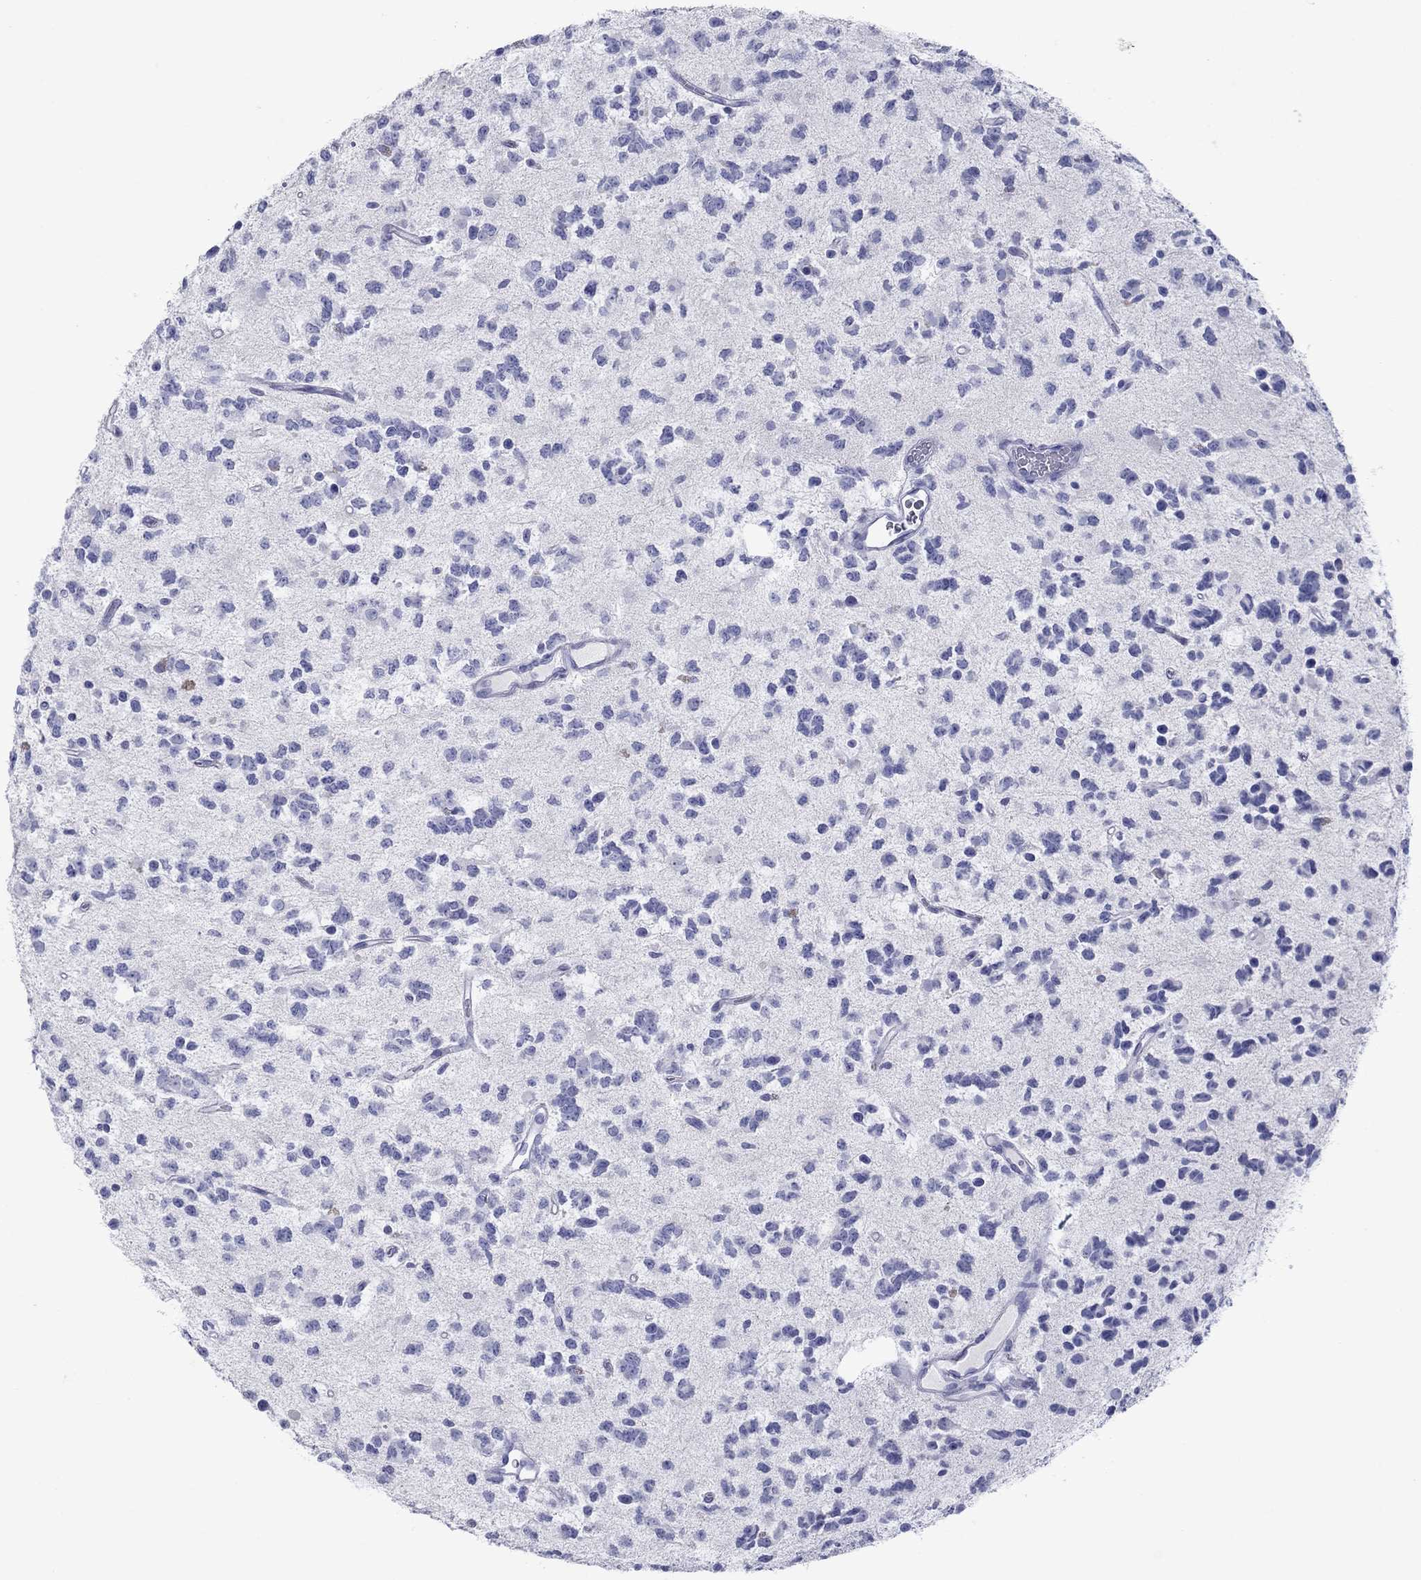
{"staining": {"intensity": "negative", "quantity": "none", "location": "none"}, "tissue": "glioma", "cell_type": "Tumor cells", "image_type": "cancer", "snomed": [{"axis": "morphology", "description": "Glioma, malignant, Low grade"}, {"axis": "topography", "description": "Brain"}], "caption": "Glioma was stained to show a protein in brown. There is no significant staining in tumor cells.", "gene": "ATP4A", "patient": {"sex": "female", "age": 45}}